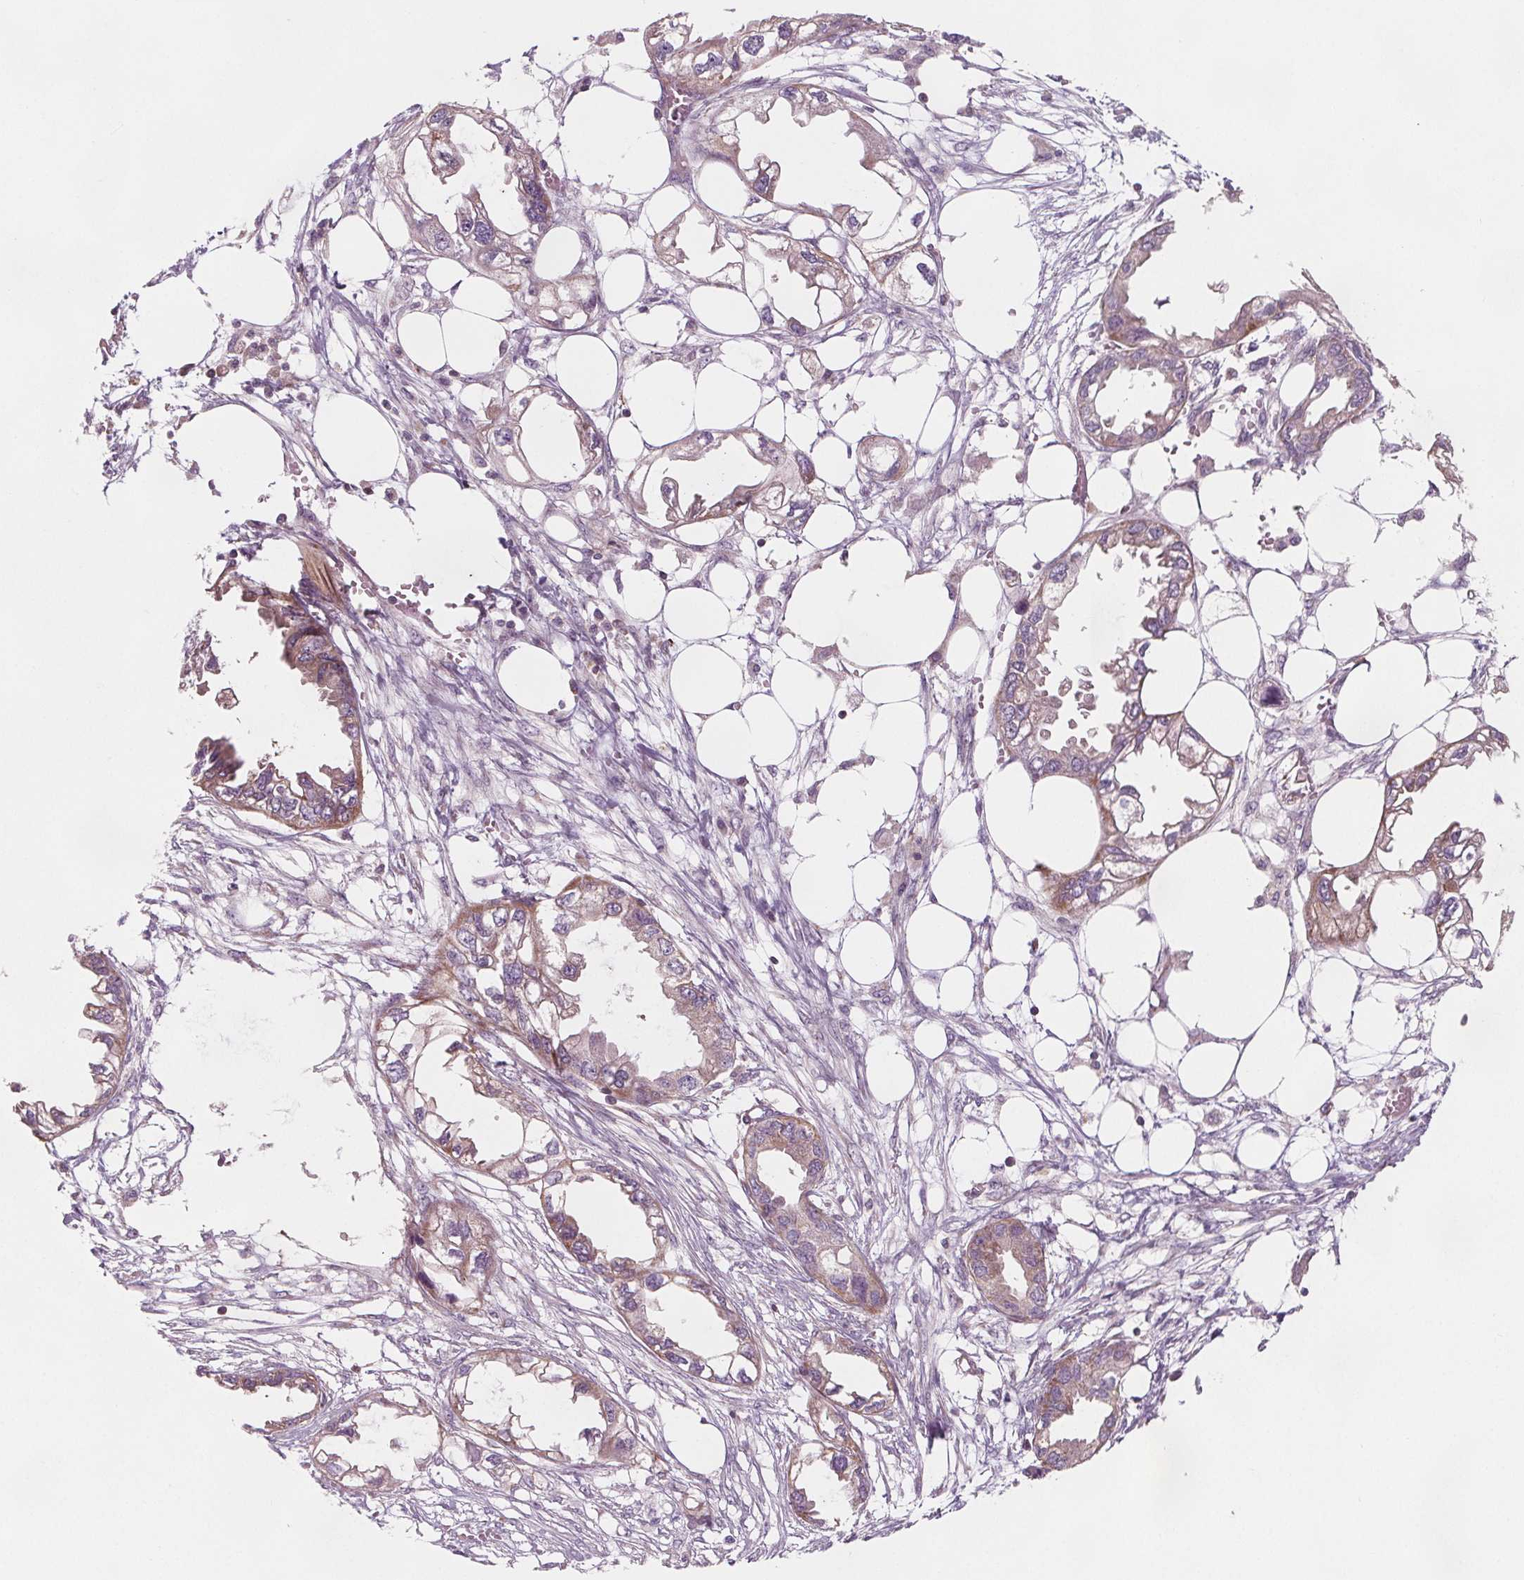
{"staining": {"intensity": "weak", "quantity": "<25%", "location": "cytoplasmic/membranous"}, "tissue": "endometrial cancer", "cell_type": "Tumor cells", "image_type": "cancer", "snomed": [{"axis": "morphology", "description": "Adenocarcinoma, NOS"}, {"axis": "morphology", "description": "Adenocarcinoma, metastatic, NOS"}, {"axis": "topography", "description": "Adipose tissue"}, {"axis": "topography", "description": "Endometrium"}], "caption": "Protein analysis of metastatic adenocarcinoma (endometrial) displays no significant expression in tumor cells.", "gene": "ADAM33", "patient": {"sex": "female", "age": 67}}